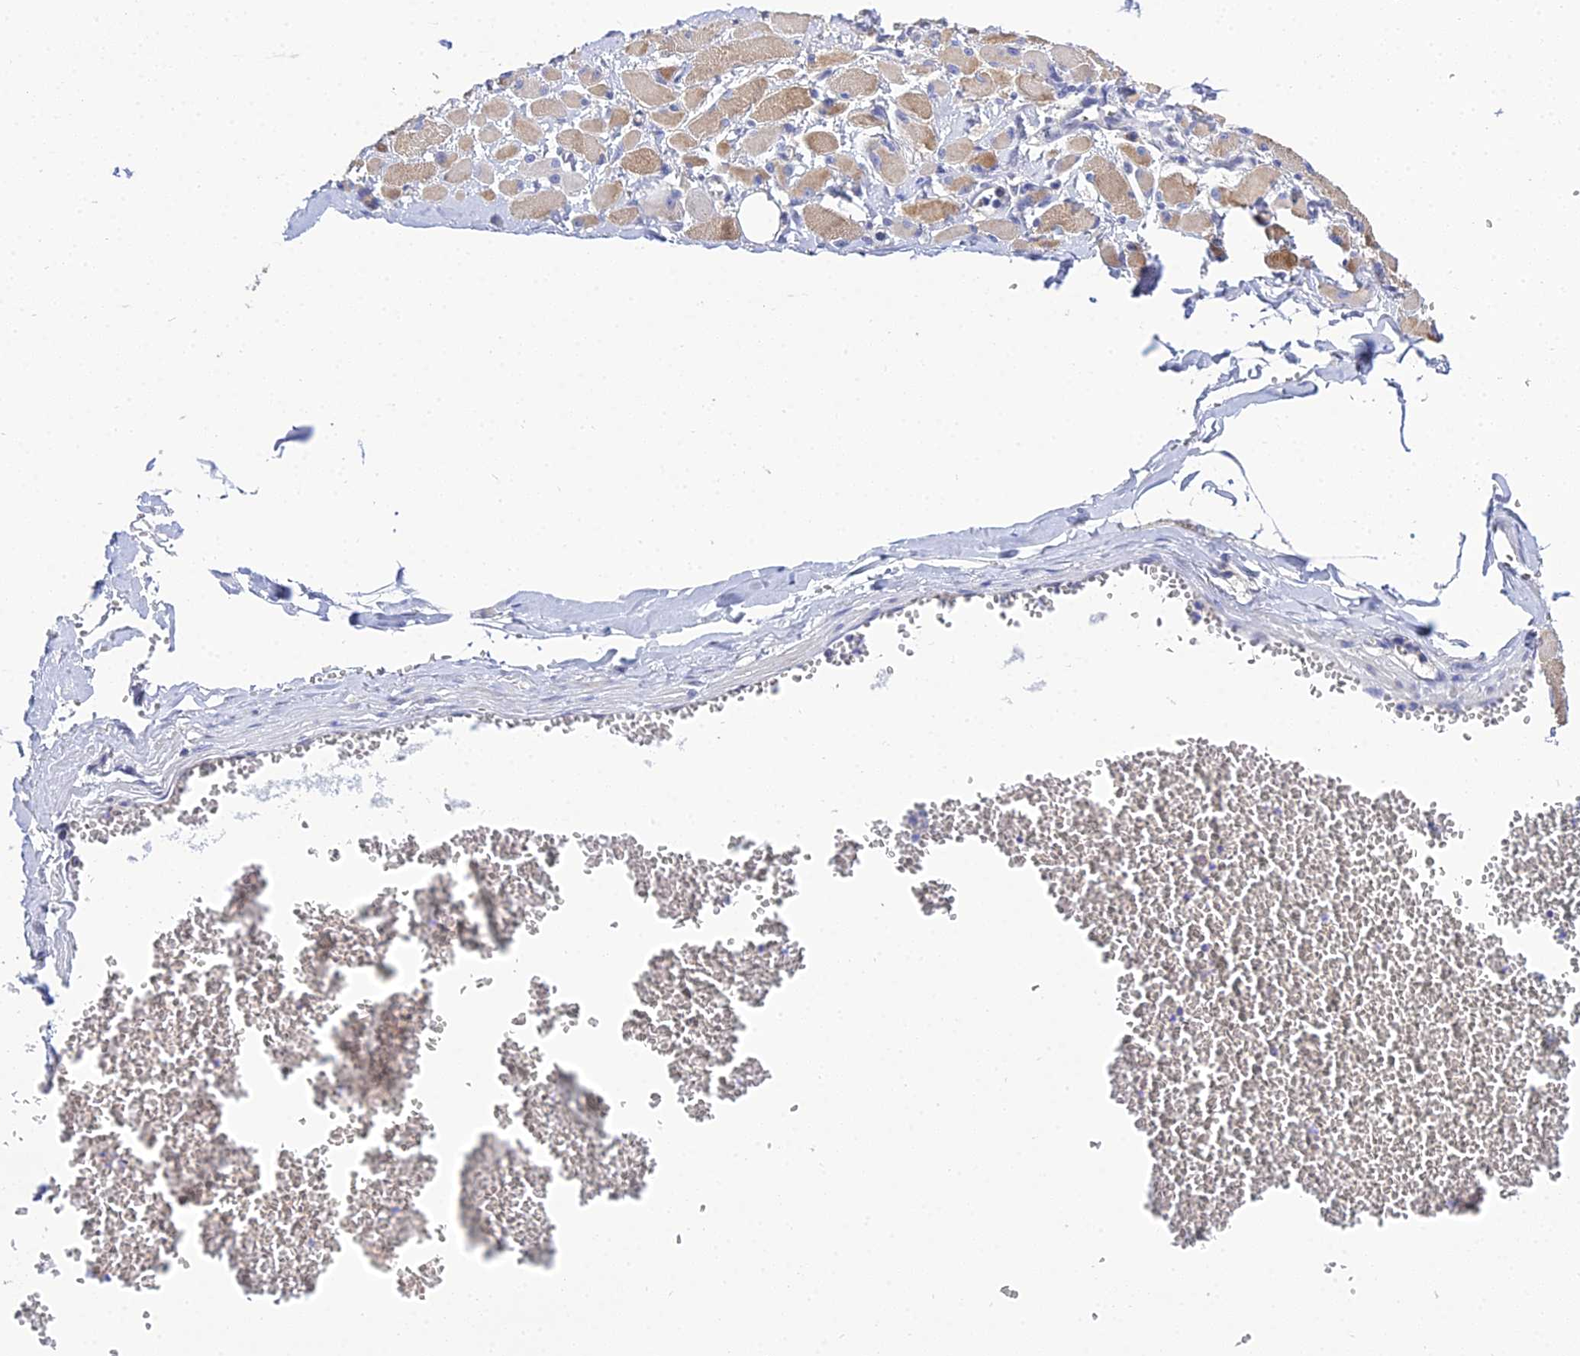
{"staining": {"intensity": "weak", "quantity": "25%-75%", "location": "cytoplasmic/membranous"}, "tissue": "skeletal muscle", "cell_type": "Myocytes", "image_type": "normal", "snomed": [{"axis": "morphology", "description": "Normal tissue, NOS"}, {"axis": "morphology", "description": "Basal cell carcinoma"}, {"axis": "topography", "description": "Skeletal muscle"}], "caption": "Normal skeletal muscle shows weak cytoplasmic/membranous positivity in about 25%-75% of myocytes, visualized by immunohistochemistry.", "gene": "ZXDA", "patient": {"sex": "female", "age": 64}}